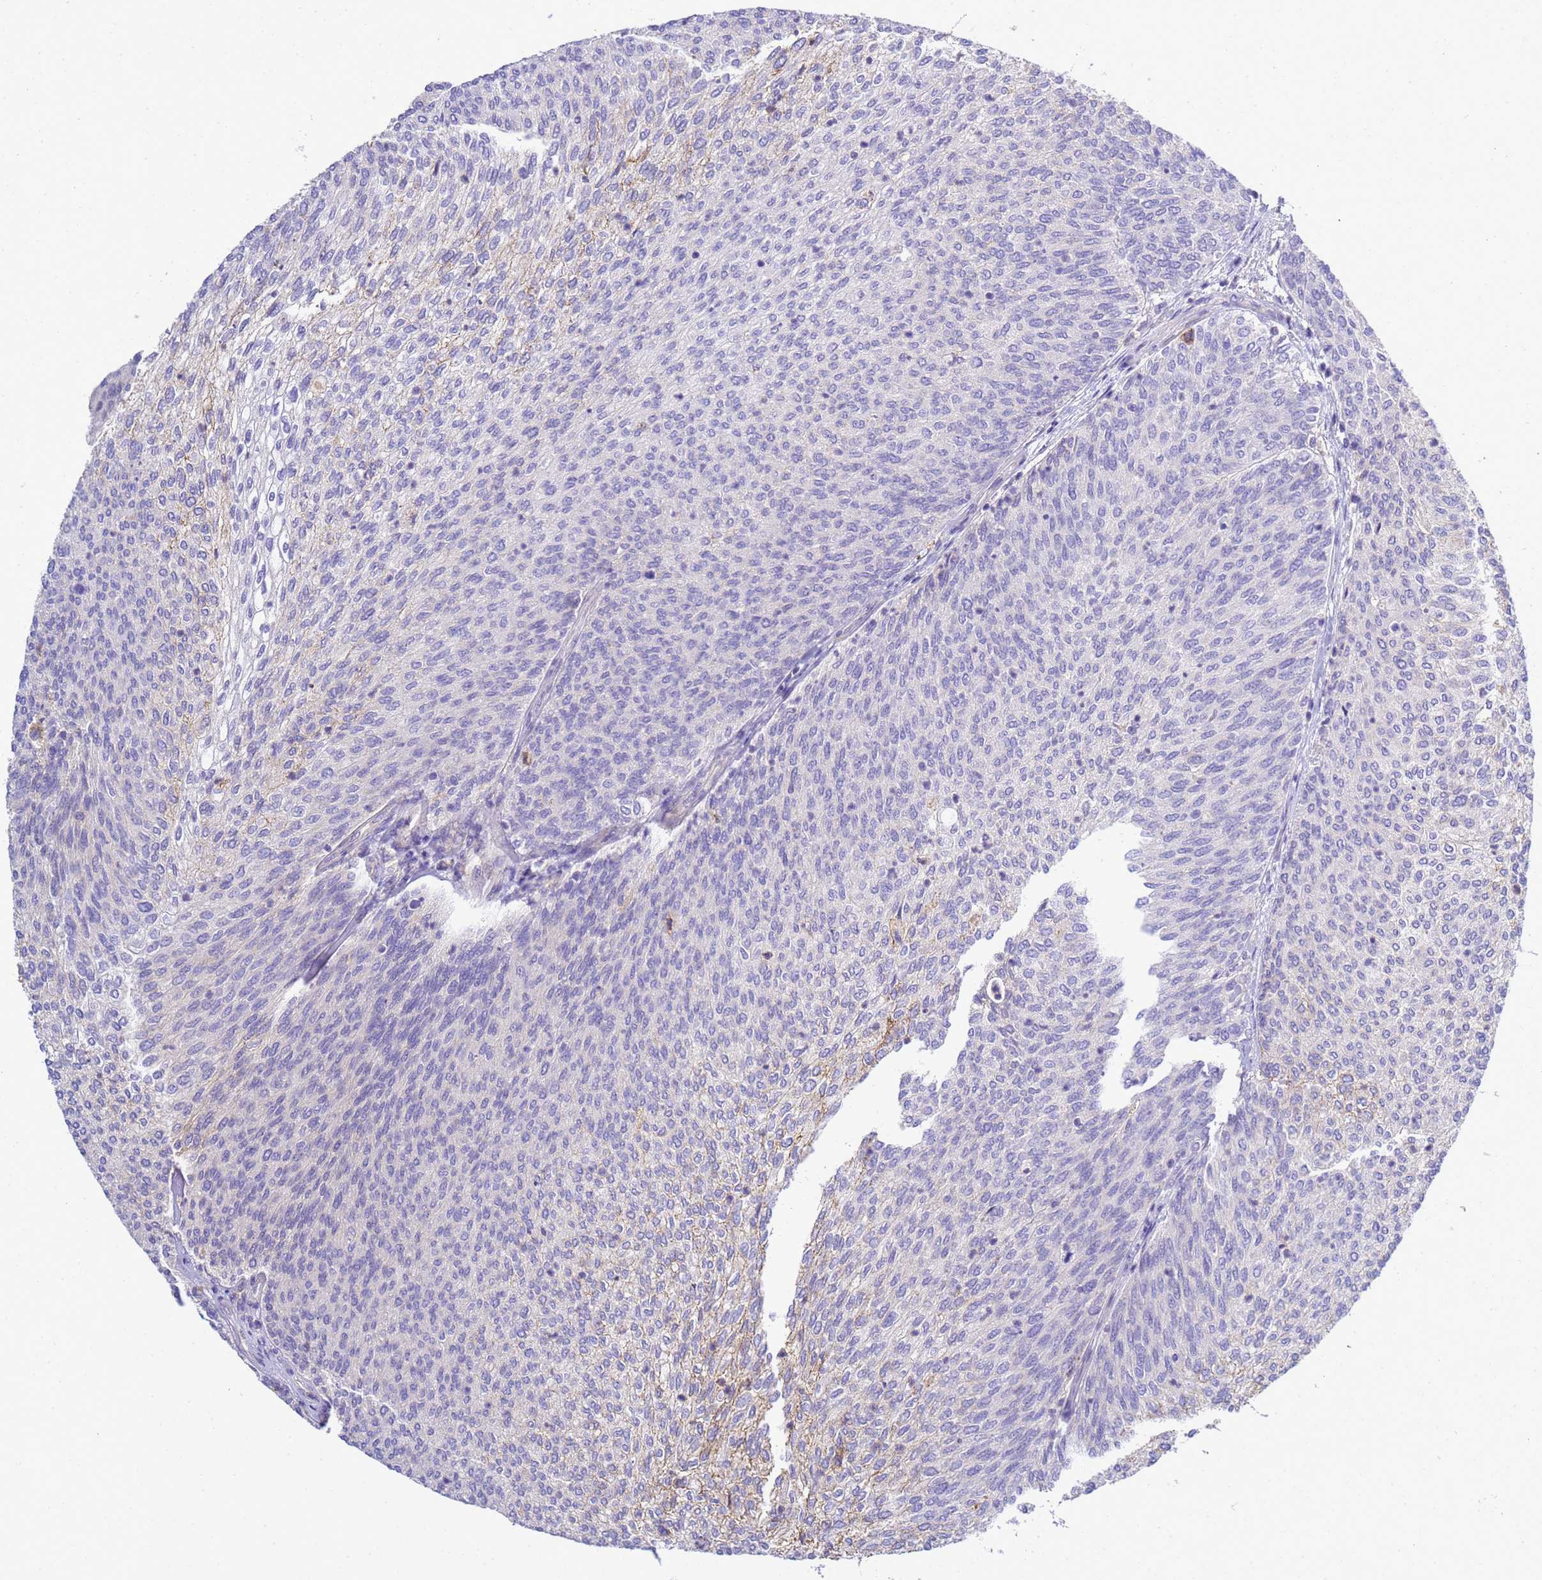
{"staining": {"intensity": "negative", "quantity": "none", "location": "none"}, "tissue": "urothelial cancer", "cell_type": "Tumor cells", "image_type": "cancer", "snomed": [{"axis": "morphology", "description": "Urothelial carcinoma, Low grade"}, {"axis": "topography", "description": "Urinary bladder"}], "caption": "Protein analysis of urothelial cancer reveals no significant positivity in tumor cells. (DAB (3,3'-diaminobenzidine) immunohistochemistry (IHC) with hematoxylin counter stain).", "gene": "TBCD", "patient": {"sex": "female", "age": 79}}